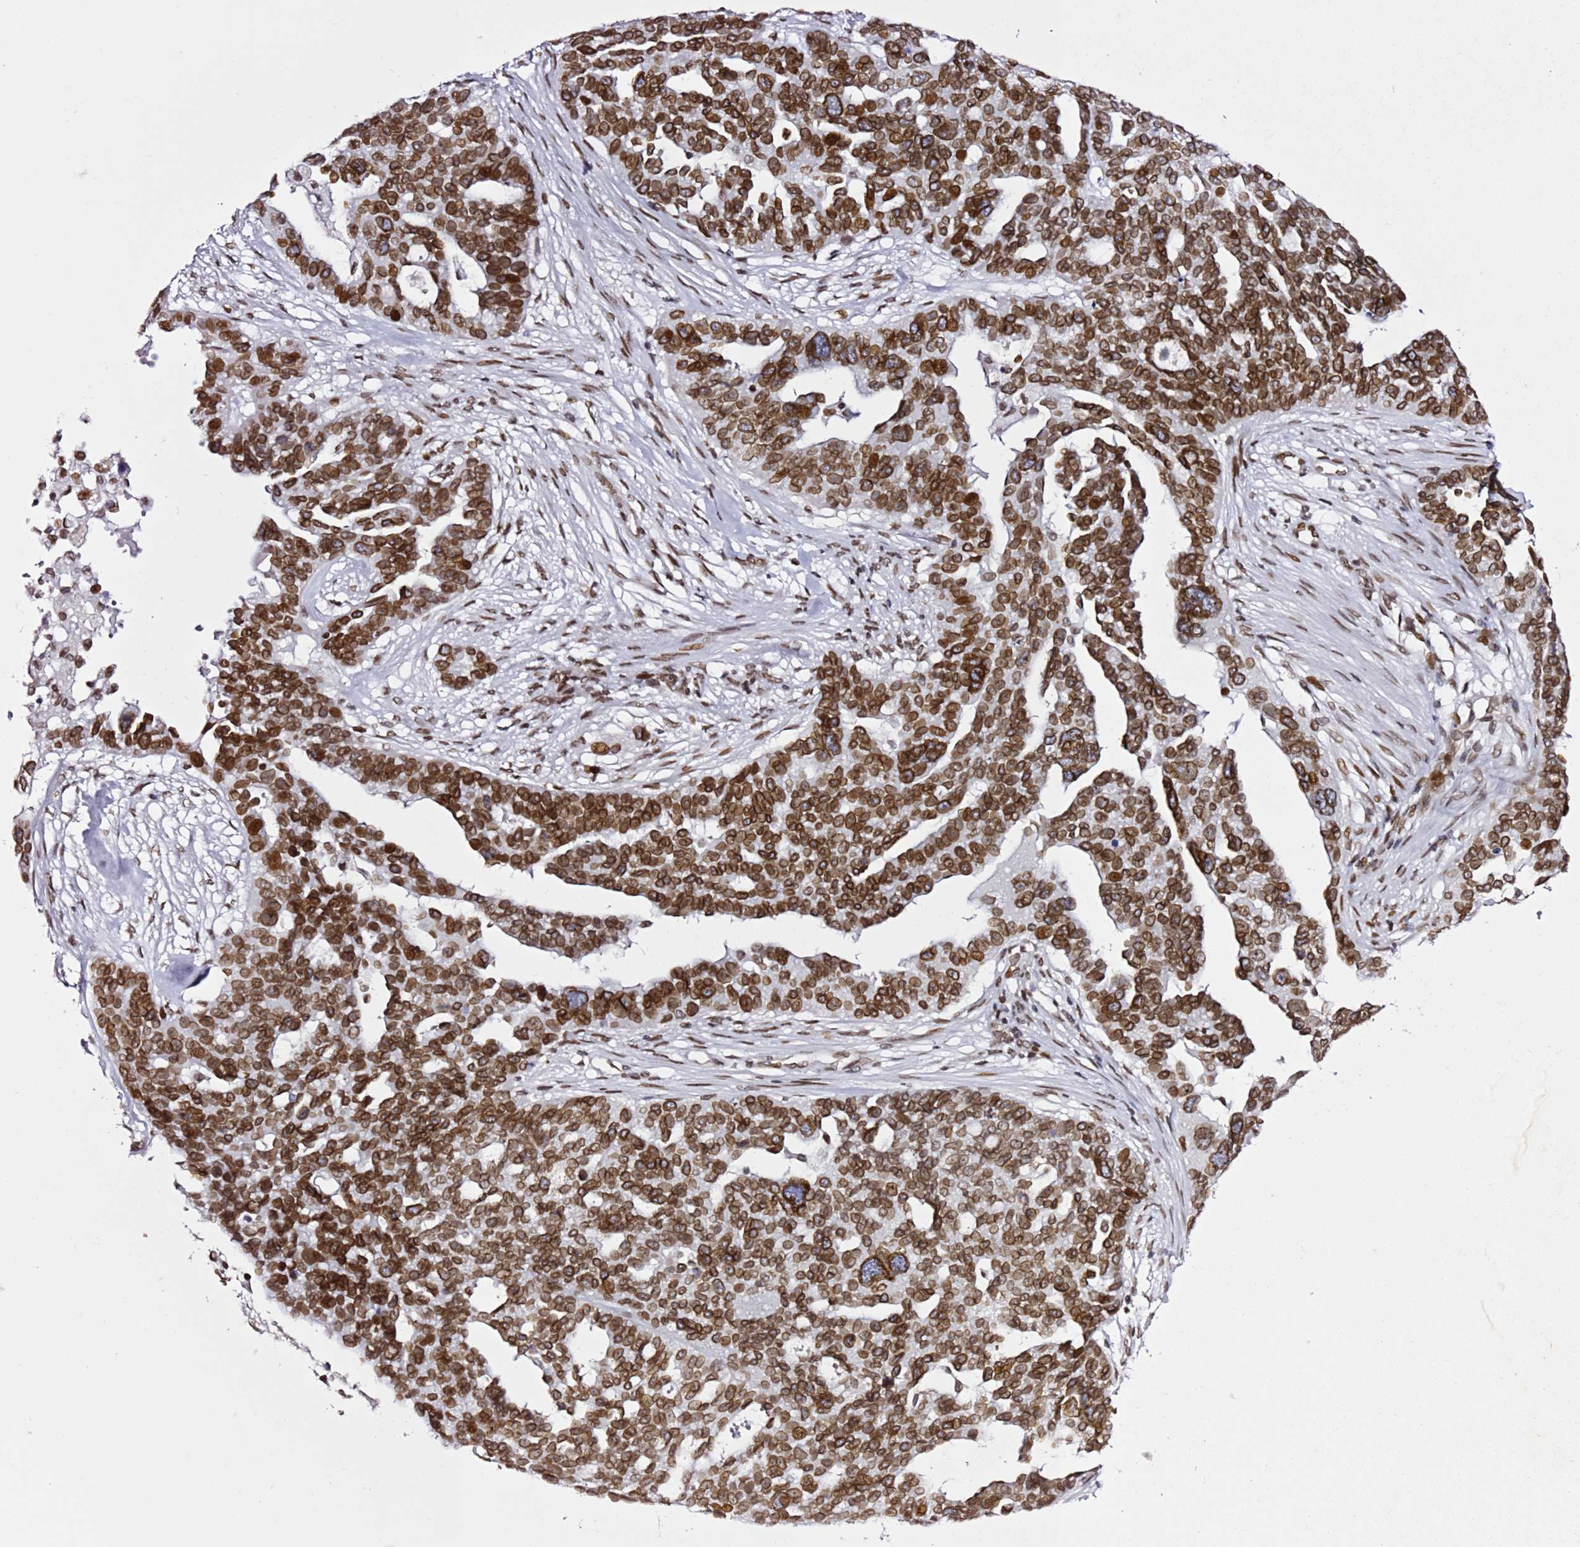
{"staining": {"intensity": "strong", "quantity": ">75%", "location": "cytoplasmic/membranous,nuclear"}, "tissue": "ovarian cancer", "cell_type": "Tumor cells", "image_type": "cancer", "snomed": [{"axis": "morphology", "description": "Cystadenocarcinoma, serous, NOS"}, {"axis": "topography", "description": "Ovary"}], "caption": "High-magnification brightfield microscopy of serous cystadenocarcinoma (ovarian) stained with DAB (brown) and counterstained with hematoxylin (blue). tumor cells exhibit strong cytoplasmic/membranous and nuclear expression is identified in about>75% of cells.", "gene": "POU6F1", "patient": {"sex": "female", "age": 59}}